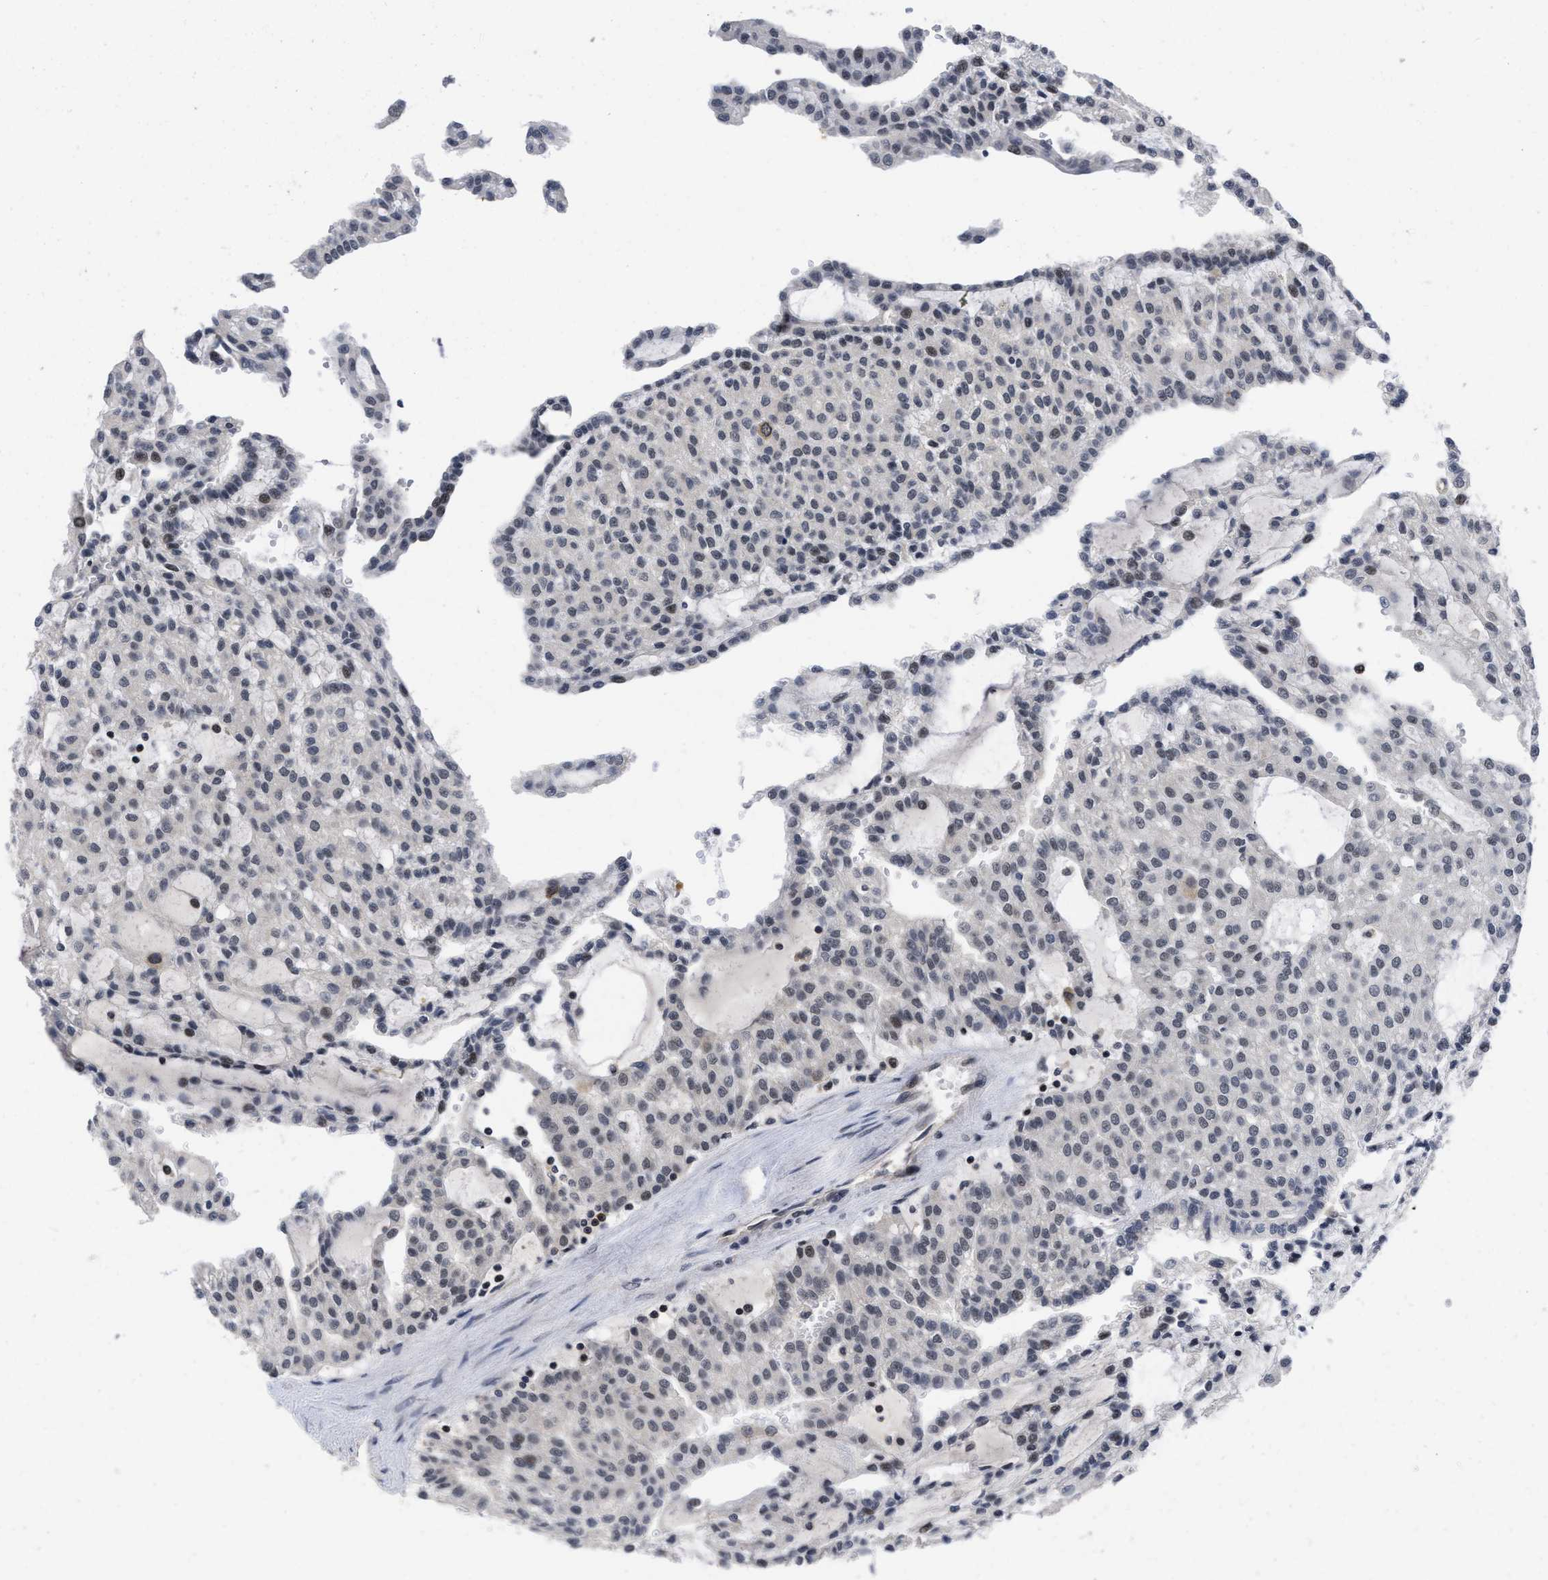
{"staining": {"intensity": "weak", "quantity": "<25%", "location": "nuclear"}, "tissue": "renal cancer", "cell_type": "Tumor cells", "image_type": "cancer", "snomed": [{"axis": "morphology", "description": "Adenocarcinoma, NOS"}, {"axis": "topography", "description": "Kidney"}], "caption": "This is a micrograph of immunohistochemistry staining of adenocarcinoma (renal), which shows no positivity in tumor cells.", "gene": "HIF1A", "patient": {"sex": "male", "age": 63}}